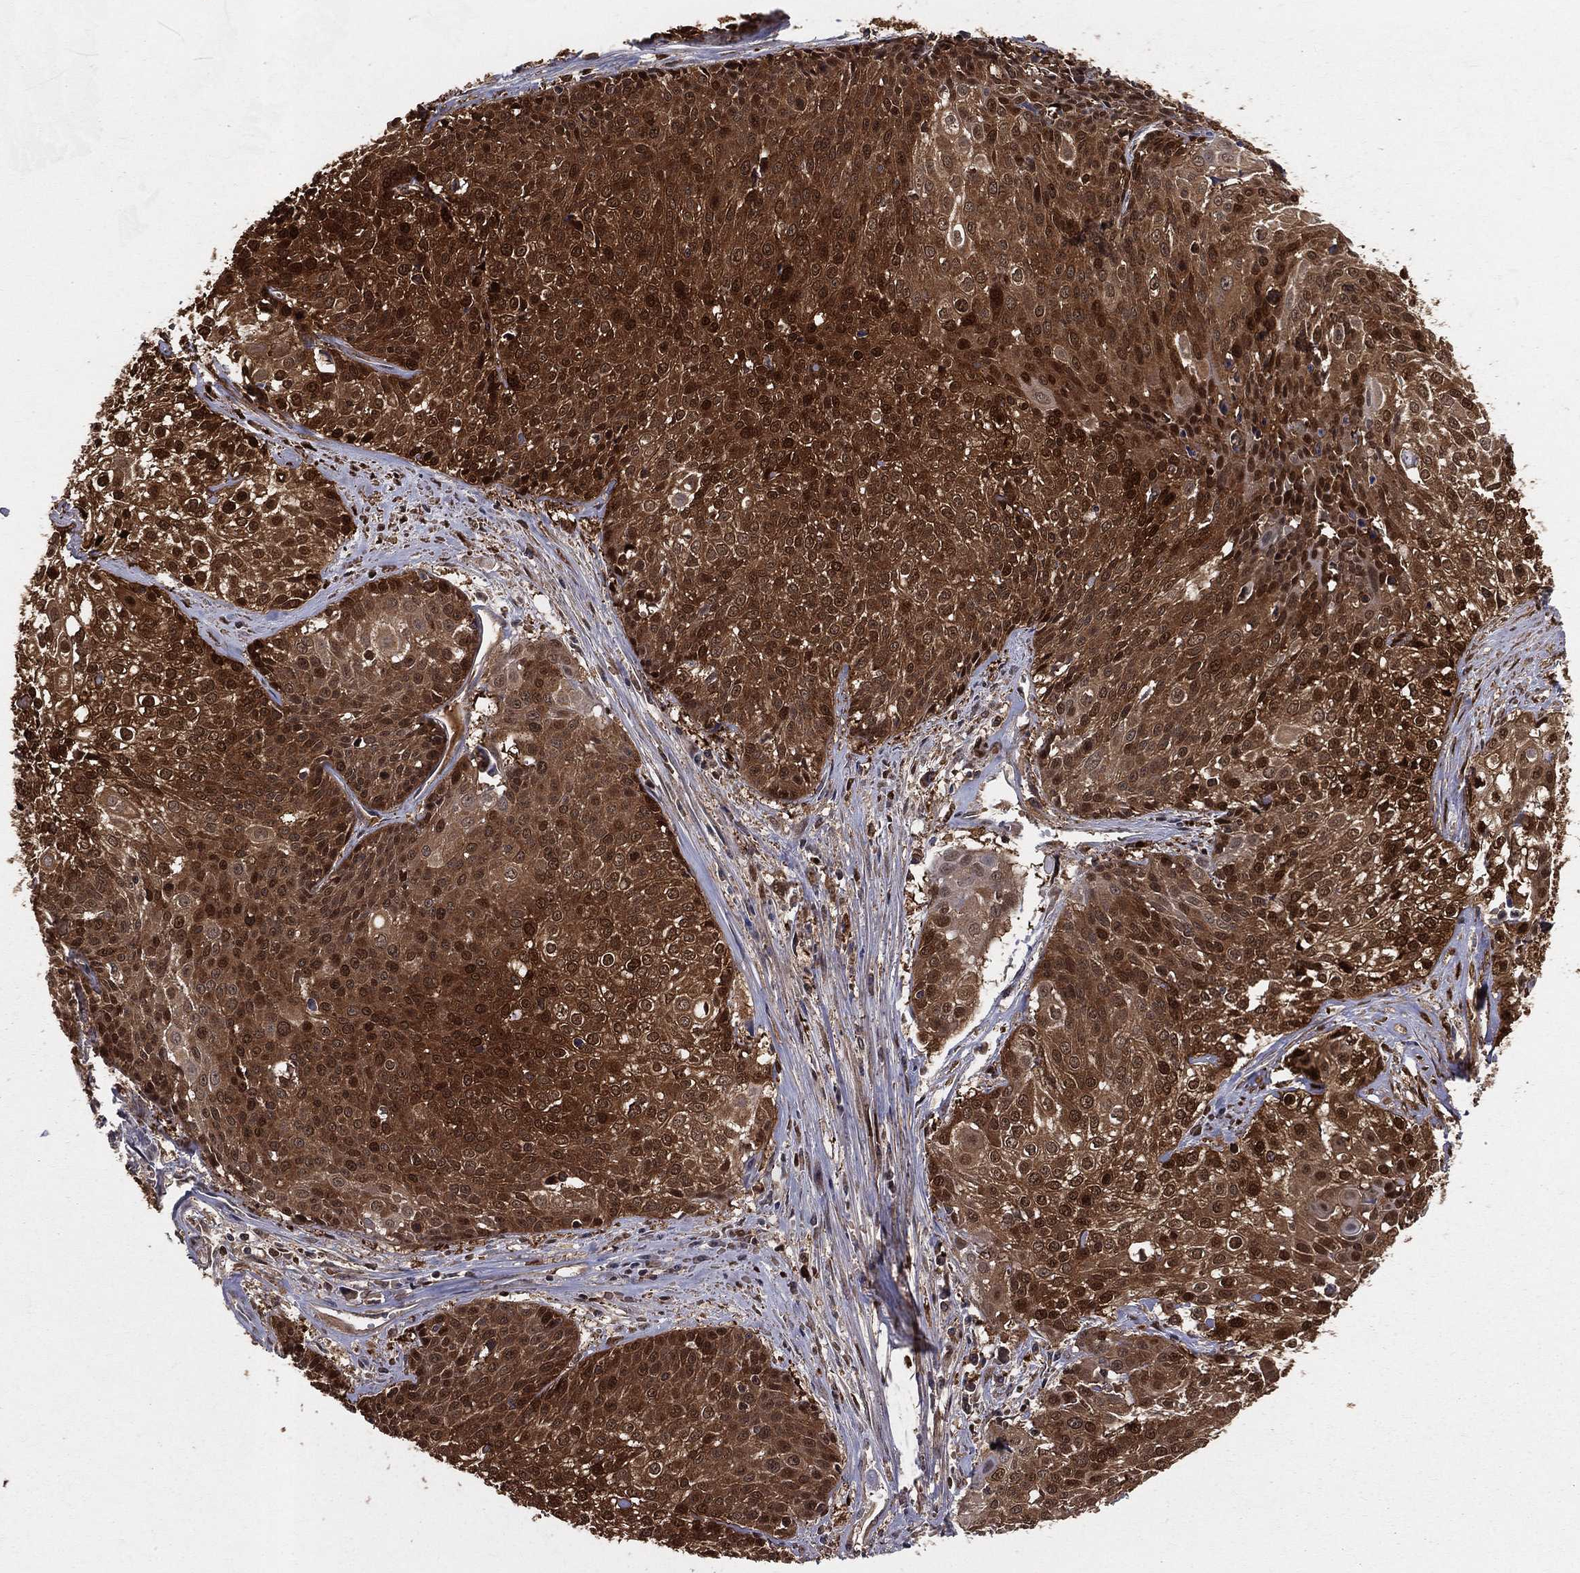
{"staining": {"intensity": "moderate", "quantity": ">75%", "location": "cytoplasmic/membranous,nuclear"}, "tissue": "cervical cancer", "cell_type": "Tumor cells", "image_type": "cancer", "snomed": [{"axis": "morphology", "description": "Squamous cell carcinoma, NOS"}, {"axis": "topography", "description": "Cervix"}], "caption": "Squamous cell carcinoma (cervical) stained with a brown dye shows moderate cytoplasmic/membranous and nuclear positive positivity in about >75% of tumor cells.", "gene": "ENO1", "patient": {"sex": "female", "age": 39}}